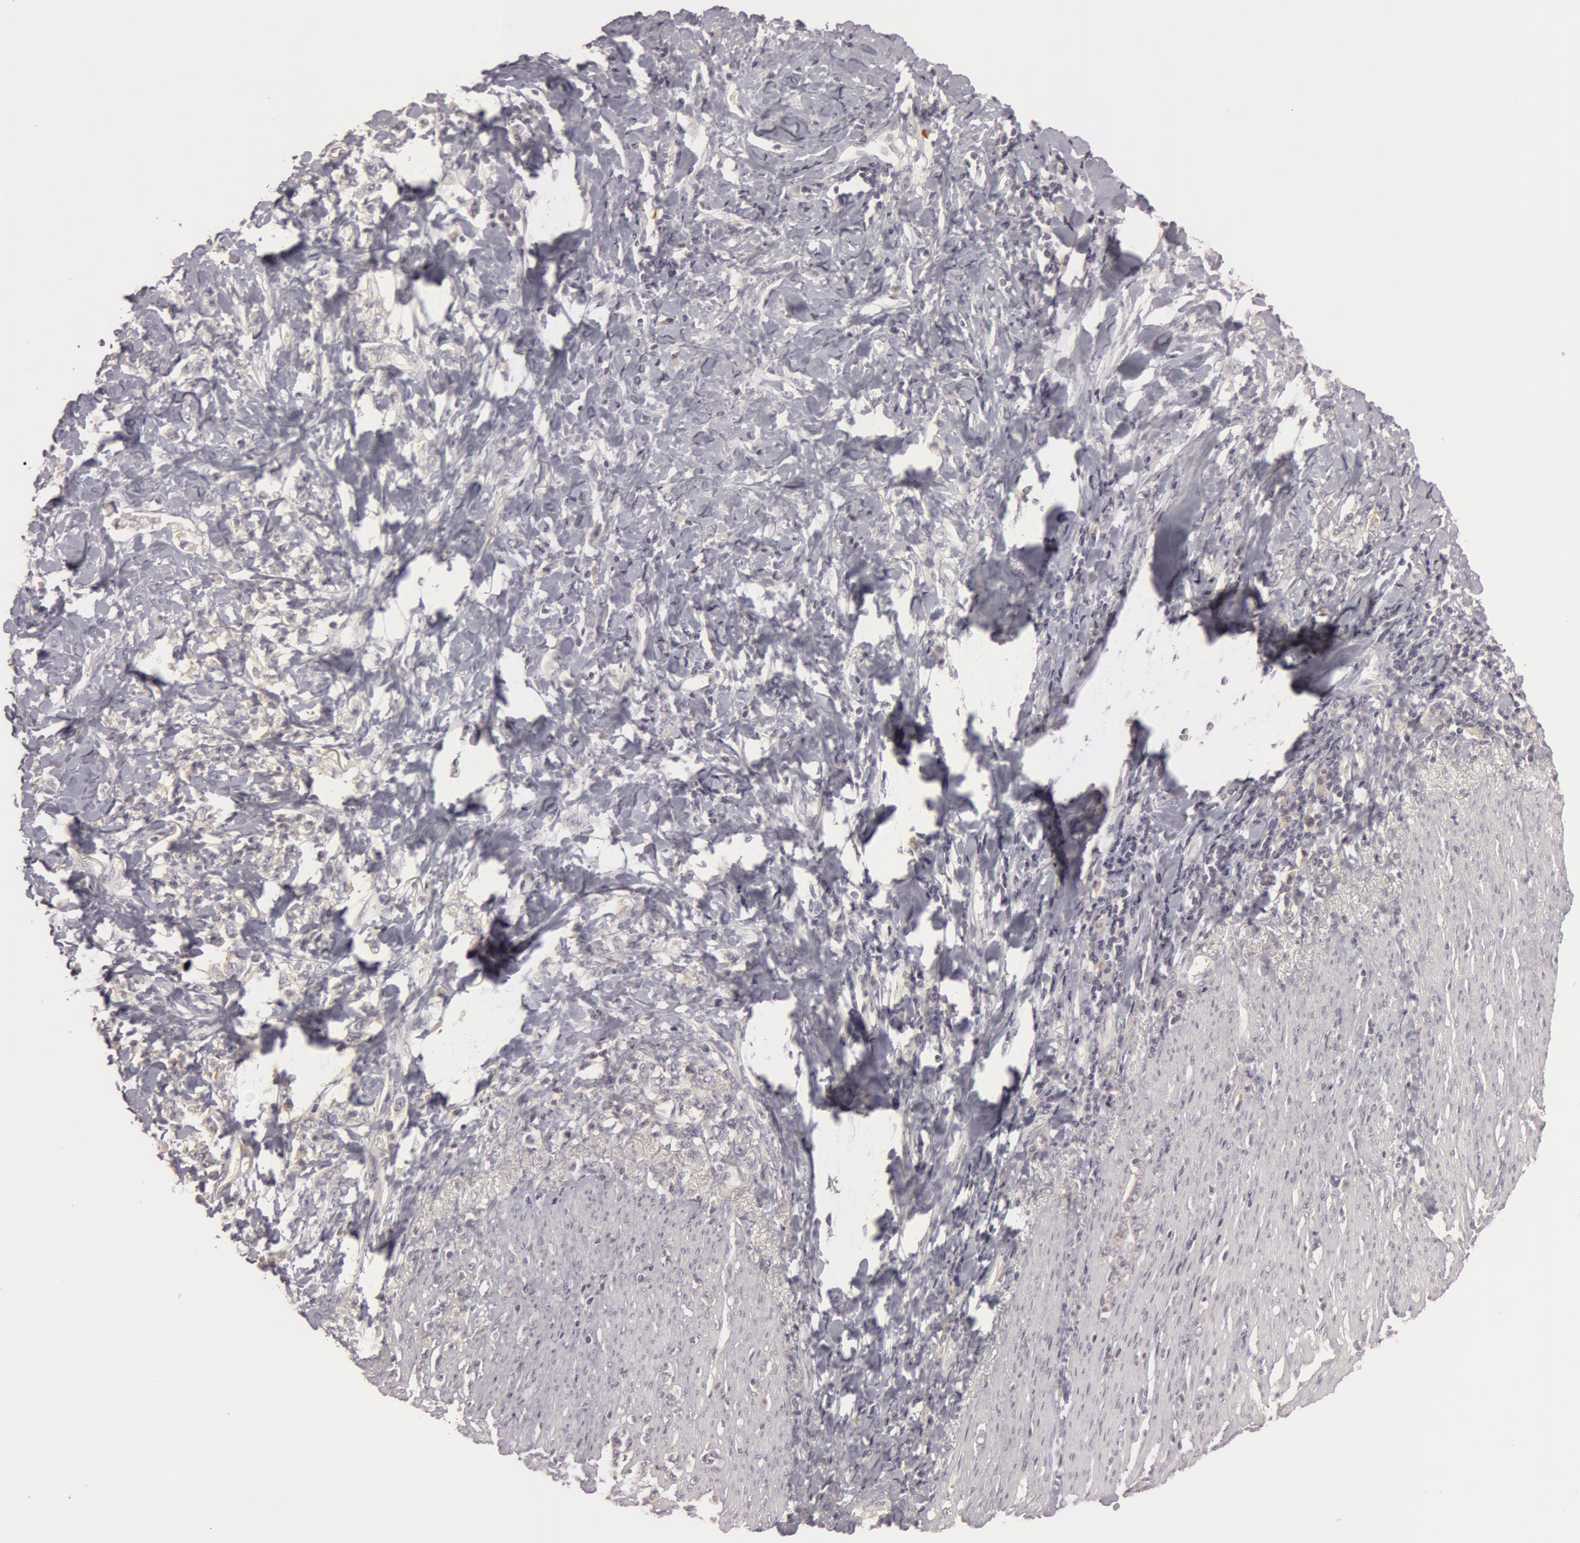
{"staining": {"intensity": "weak", "quantity": "25%-75%", "location": "cytoplasmic/membranous"}, "tissue": "stomach cancer", "cell_type": "Tumor cells", "image_type": "cancer", "snomed": [{"axis": "morphology", "description": "Adenocarcinoma, NOS"}, {"axis": "topography", "description": "Stomach, lower"}], "caption": "A high-resolution histopathology image shows immunohistochemistry staining of adenocarcinoma (stomach), which exhibits weak cytoplasmic/membranous positivity in approximately 25%-75% of tumor cells. Immunohistochemistry (ihc) stains the protein of interest in brown and the nuclei are stained blue.", "gene": "RALGAPA1", "patient": {"sex": "male", "age": 88}}